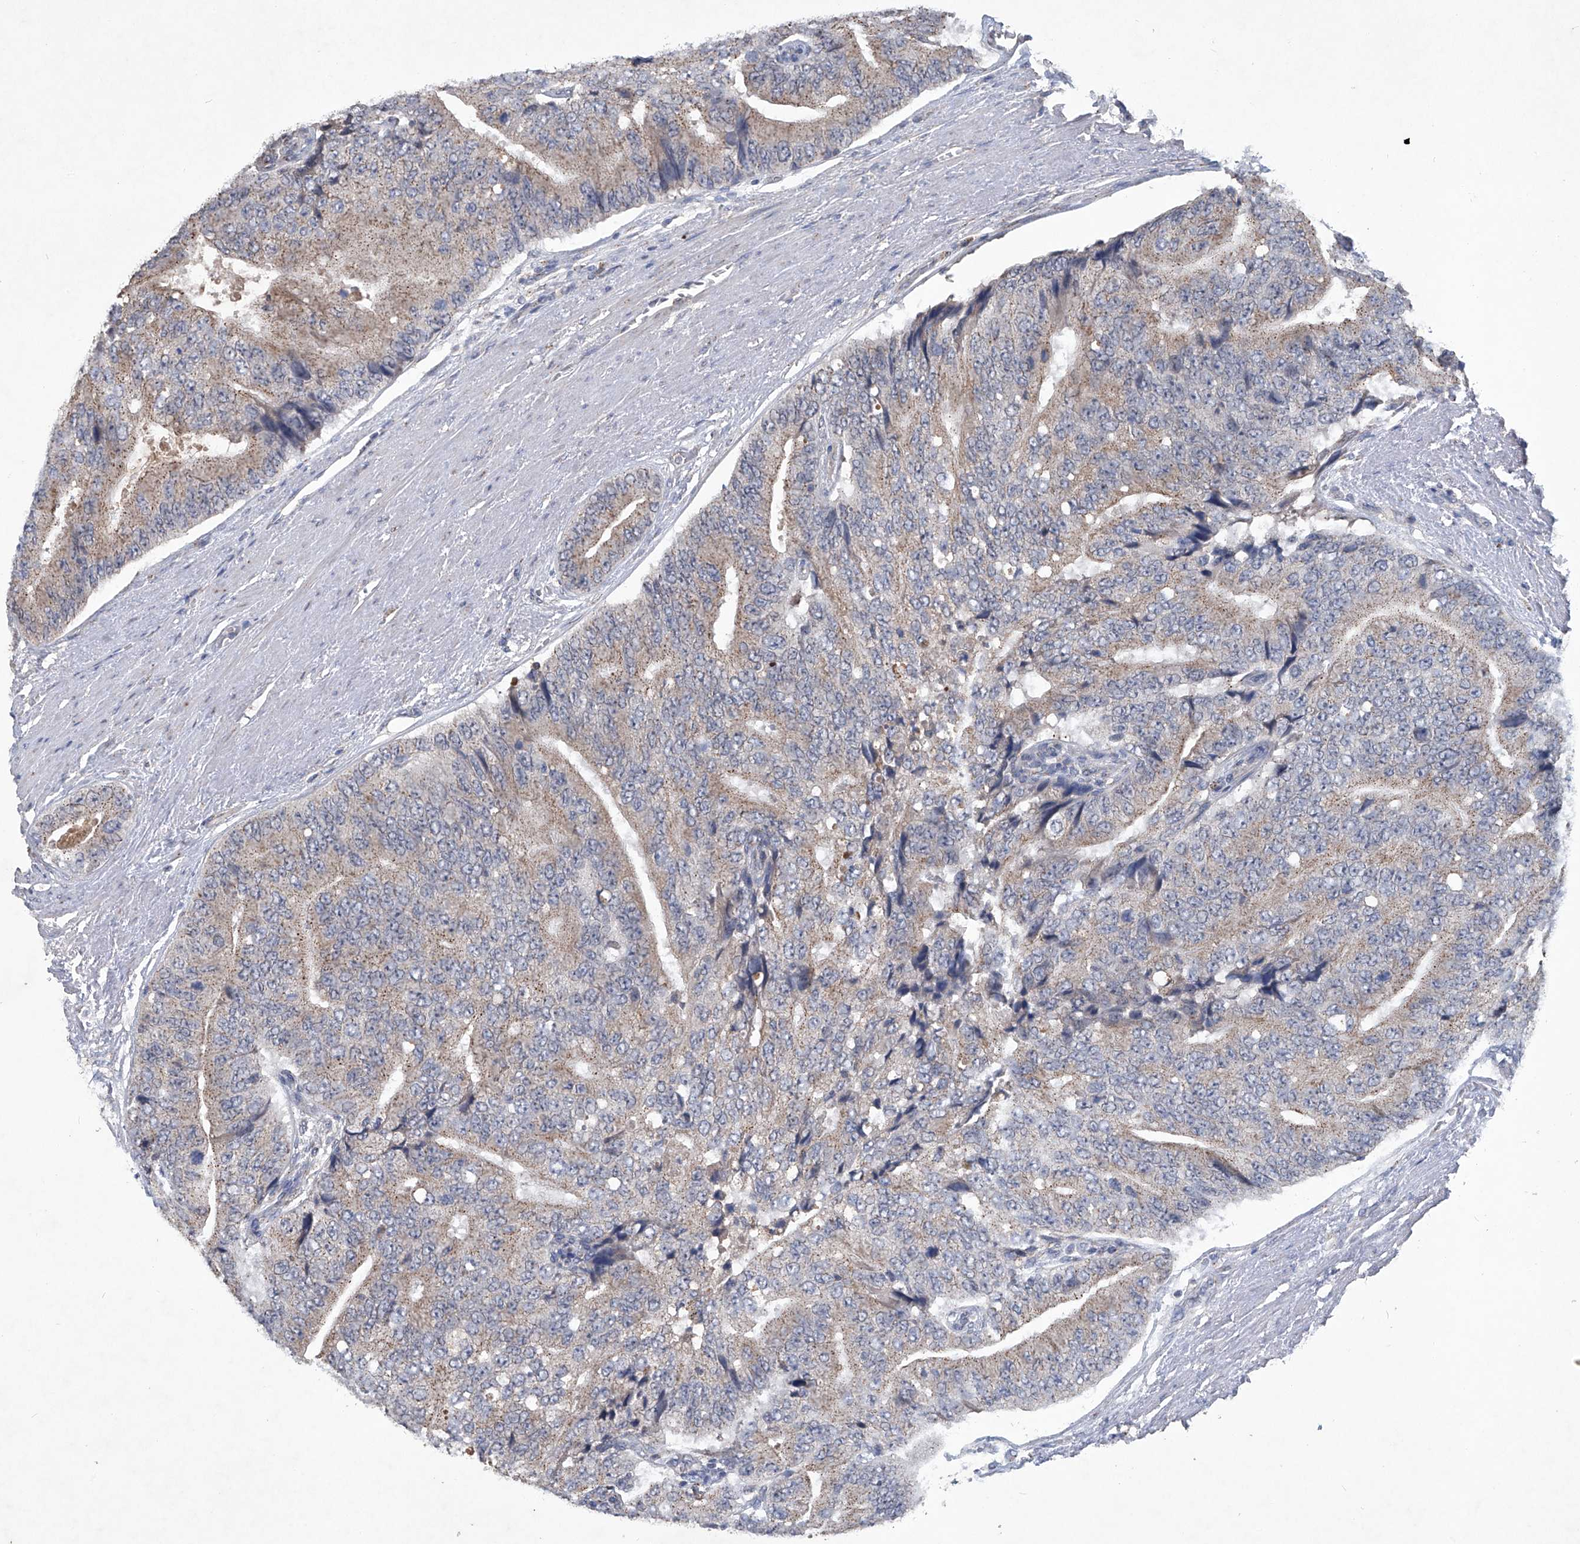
{"staining": {"intensity": "weak", "quantity": ">75%", "location": "cytoplasmic/membranous"}, "tissue": "prostate cancer", "cell_type": "Tumor cells", "image_type": "cancer", "snomed": [{"axis": "morphology", "description": "Adenocarcinoma, High grade"}, {"axis": "topography", "description": "Prostate"}], "caption": "High-grade adenocarcinoma (prostate) stained with DAB (3,3'-diaminobenzidine) immunohistochemistry reveals low levels of weak cytoplasmic/membranous positivity in about >75% of tumor cells.", "gene": "PCSK5", "patient": {"sex": "male", "age": 70}}